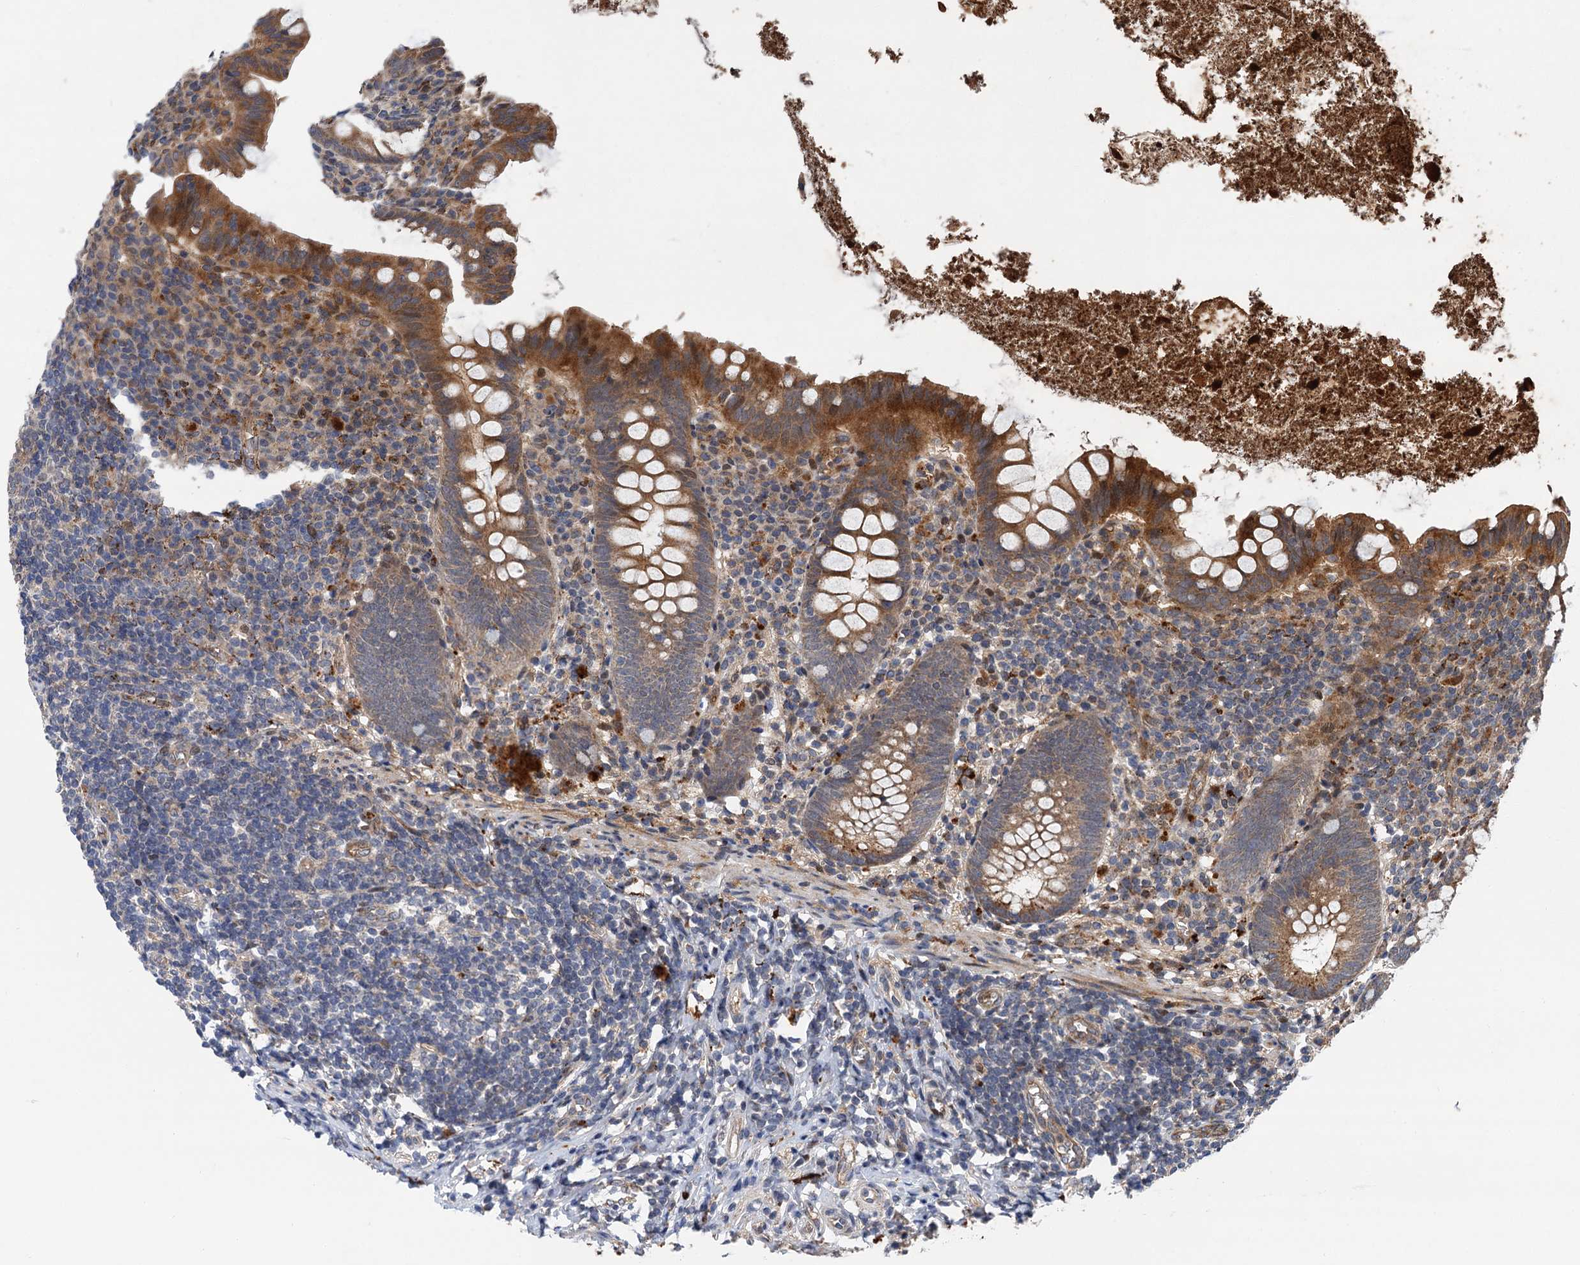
{"staining": {"intensity": "moderate", "quantity": "25%-75%", "location": "cytoplasmic/membranous"}, "tissue": "appendix", "cell_type": "Glandular cells", "image_type": "normal", "snomed": [{"axis": "morphology", "description": "Normal tissue, NOS"}, {"axis": "topography", "description": "Appendix"}], "caption": "DAB (3,3'-diaminobenzidine) immunohistochemical staining of benign appendix demonstrates moderate cytoplasmic/membranous protein staining in about 25%-75% of glandular cells.", "gene": "NLRP10", "patient": {"sex": "female", "age": 51}}